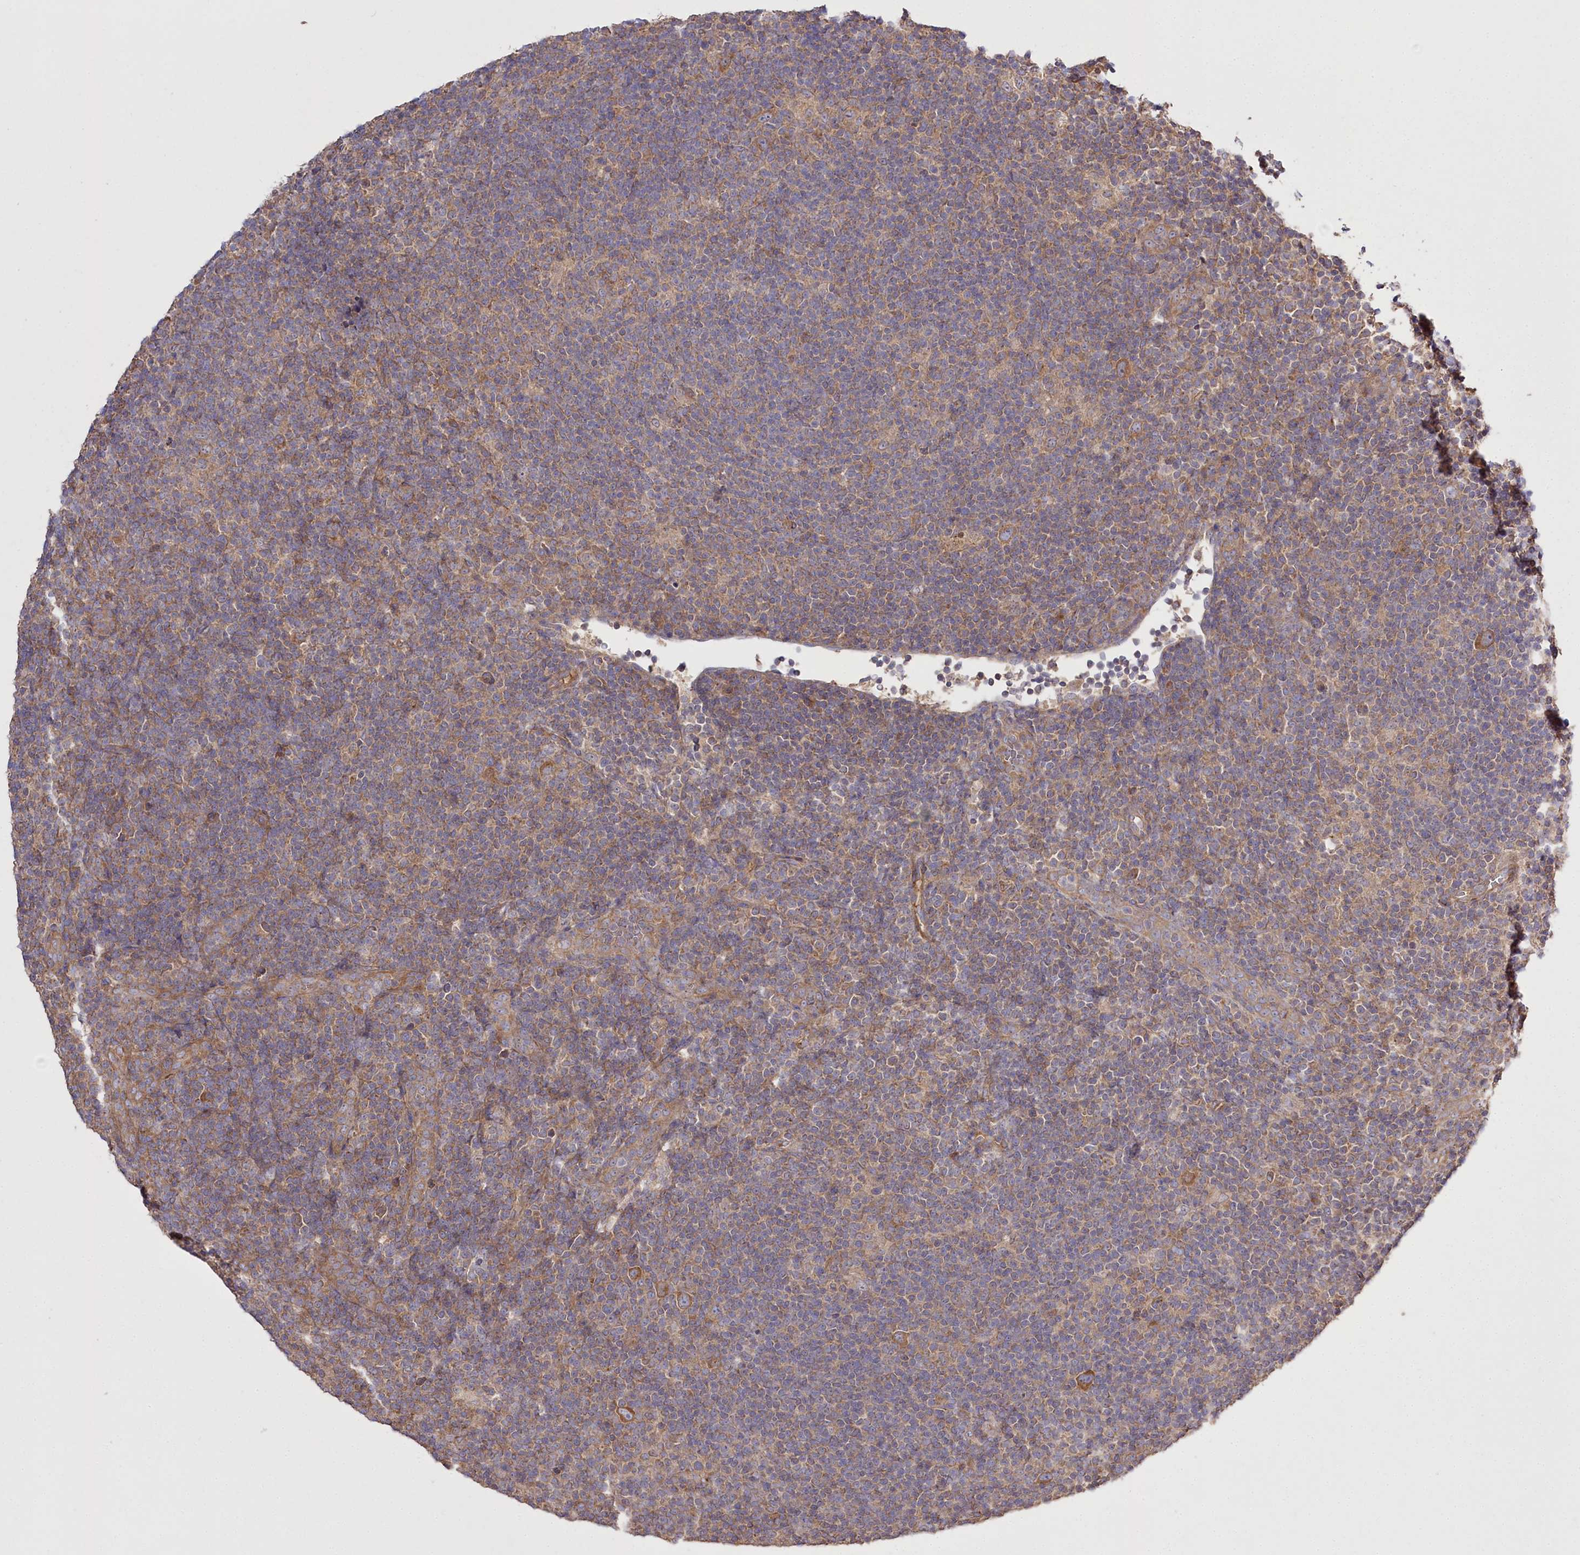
{"staining": {"intensity": "moderate", "quantity": ">75%", "location": "cytoplasmic/membranous"}, "tissue": "lymphoma", "cell_type": "Tumor cells", "image_type": "cancer", "snomed": [{"axis": "morphology", "description": "Hodgkin's disease, NOS"}, {"axis": "topography", "description": "Lymph node"}], "caption": "Protein expression analysis of human Hodgkin's disease reveals moderate cytoplasmic/membranous expression in about >75% of tumor cells.", "gene": "PRSS53", "patient": {"sex": "female", "age": 57}}